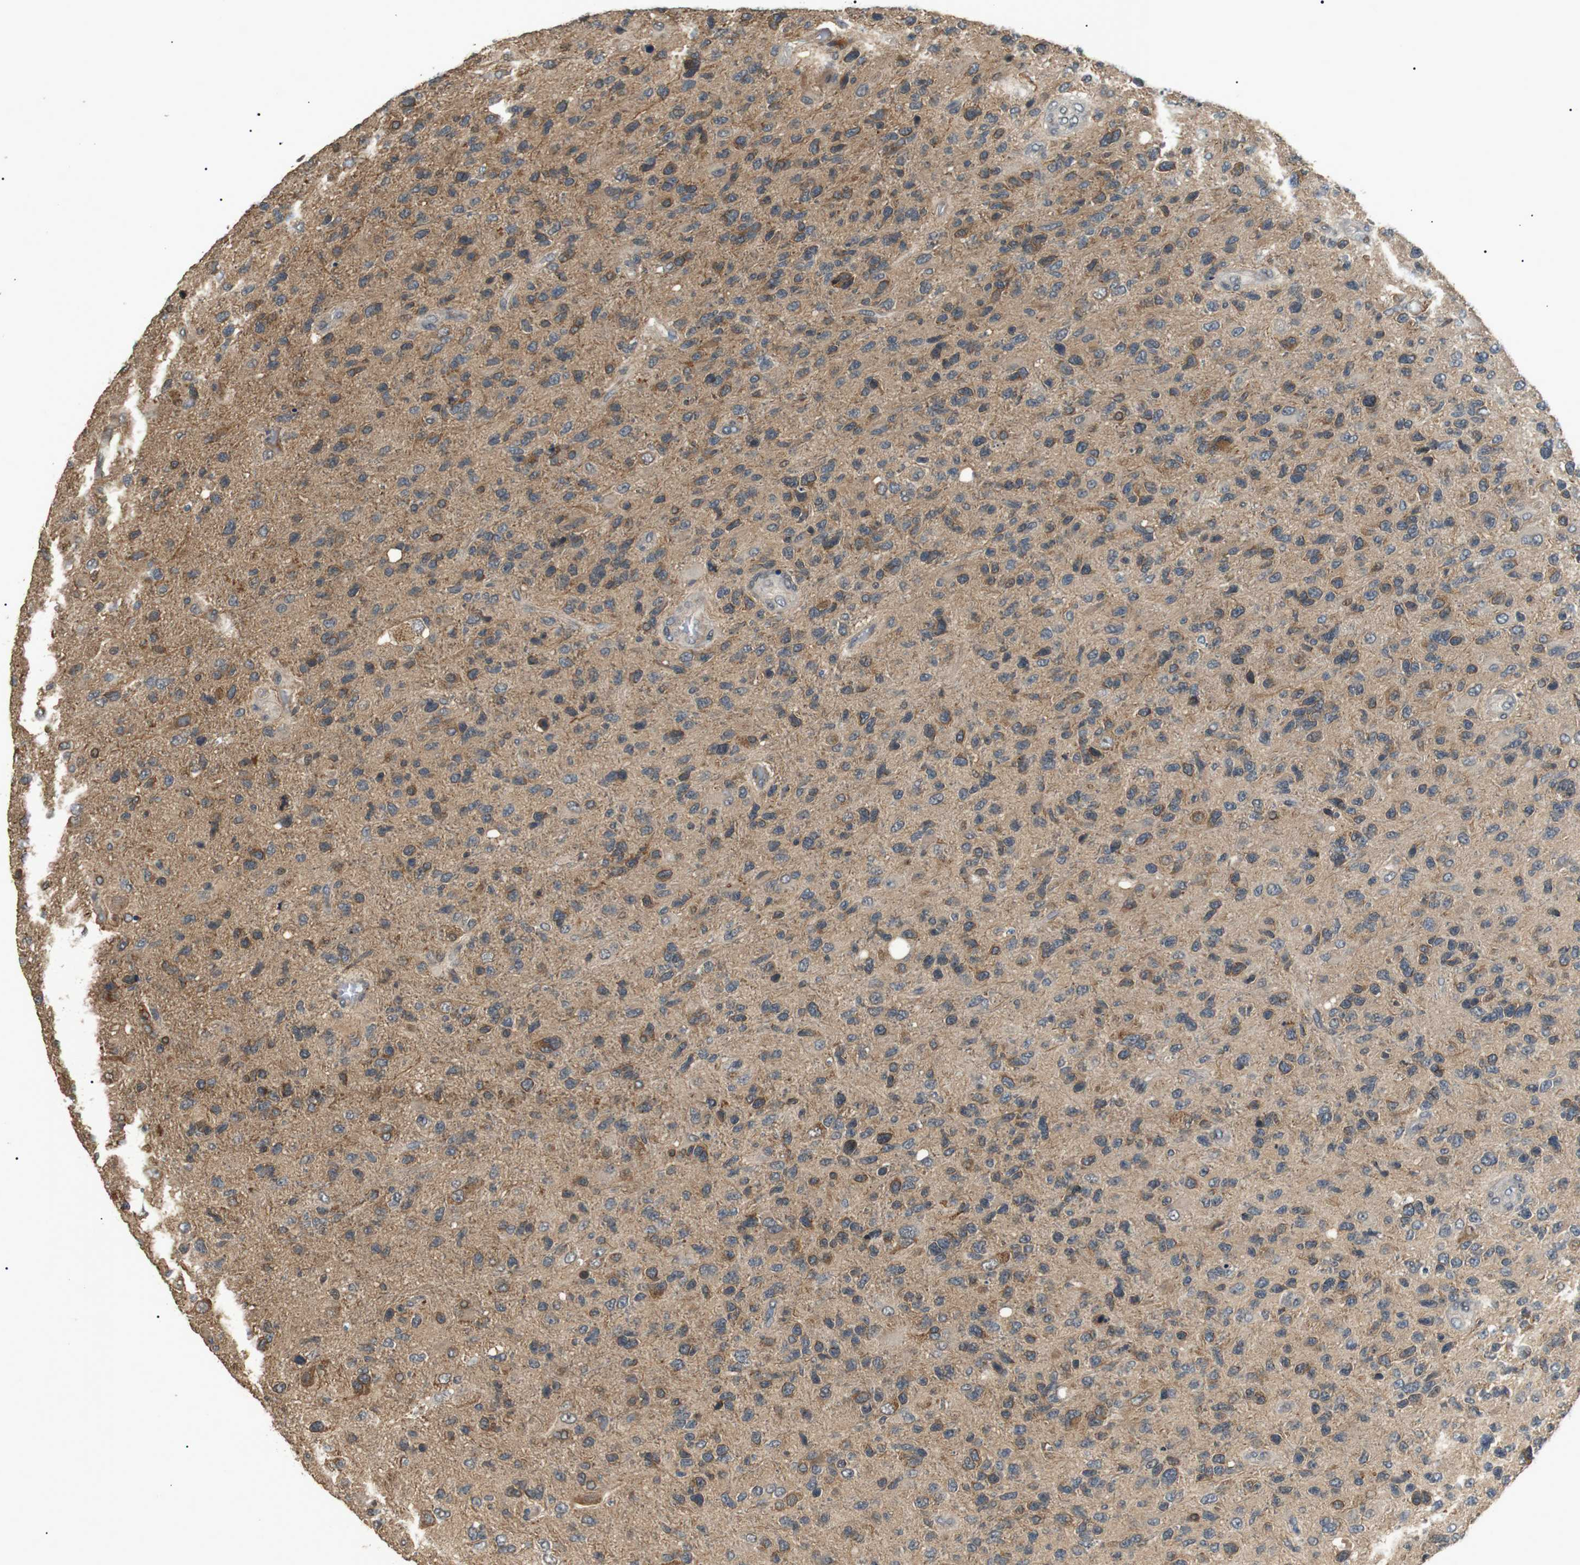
{"staining": {"intensity": "moderate", "quantity": "25%-75%", "location": "cytoplasmic/membranous"}, "tissue": "glioma", "cell_type": "Tumor cells", "image_type": "cancer", "snomed": [{"axis": "morphology", "description": "Glioma, malignant, High grade"}, {"axis": "topography", "description": "Brain"}], "caption": "About 25%-75% of tumor cells in human glioma display moderate cytoplasmic/membranous protein expression as visualized by brown immunohistochemical staining.", "gene": "HSPA13", "patient": {"sex": "female", "age": 58}}